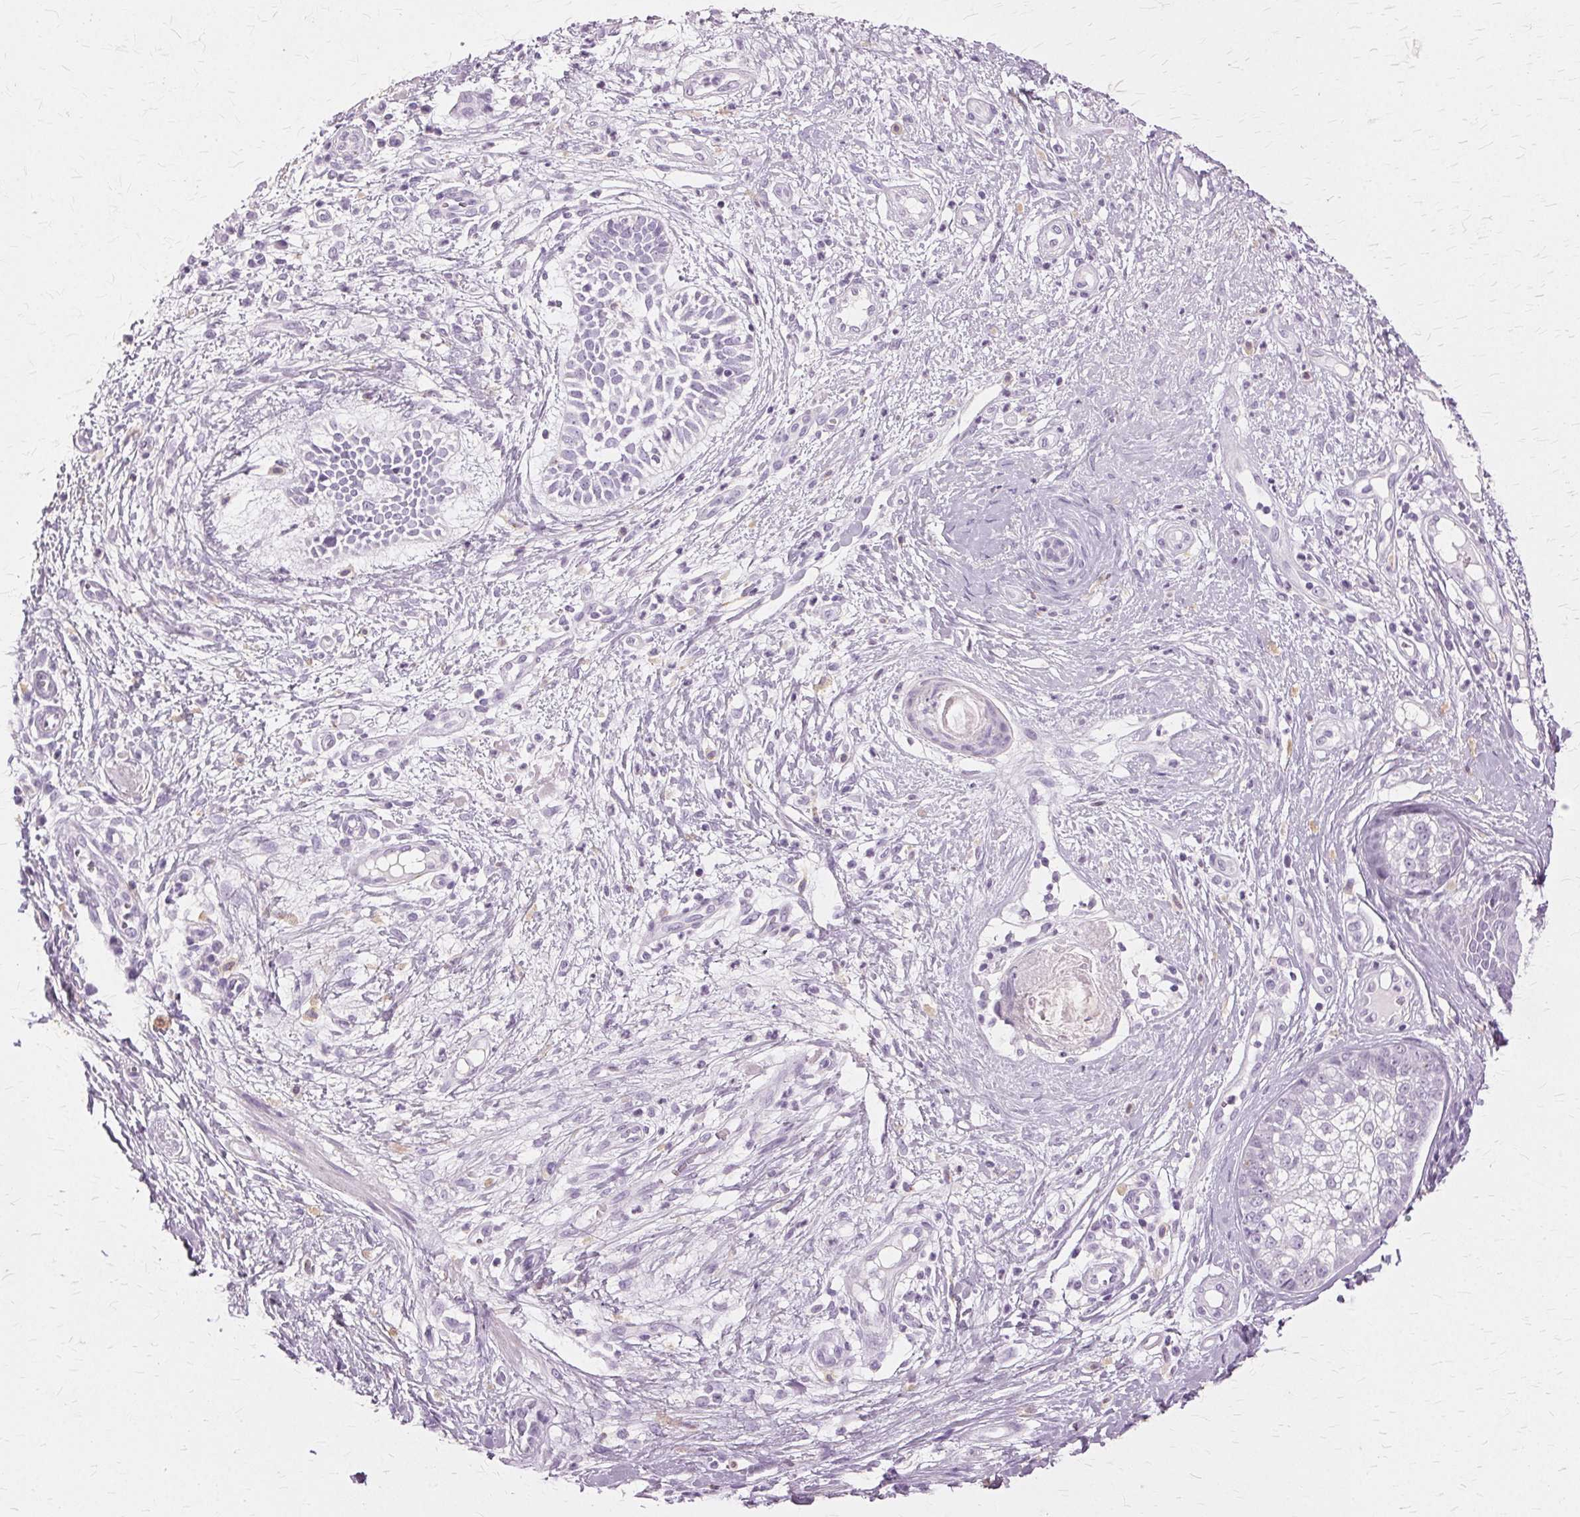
{"staining": {"intensity": "negative", "quantity": "none", "location": "none"}, "tissue": "skin cancer", "cell_type": "Tumor cells", "image_type": "cancer", "snomed": [{"axis": "morphology", "description": "Basal cell carcinoma"}, {"axis": "topography", "description": "Skin"}], "caption": "This is a photomicrograph of IHC staining of basal cell carcinoma (skin), which shows no staining in tumor cells.", "gene": "SLC45A3", "patient": {"sex": "female", "age": 89}}